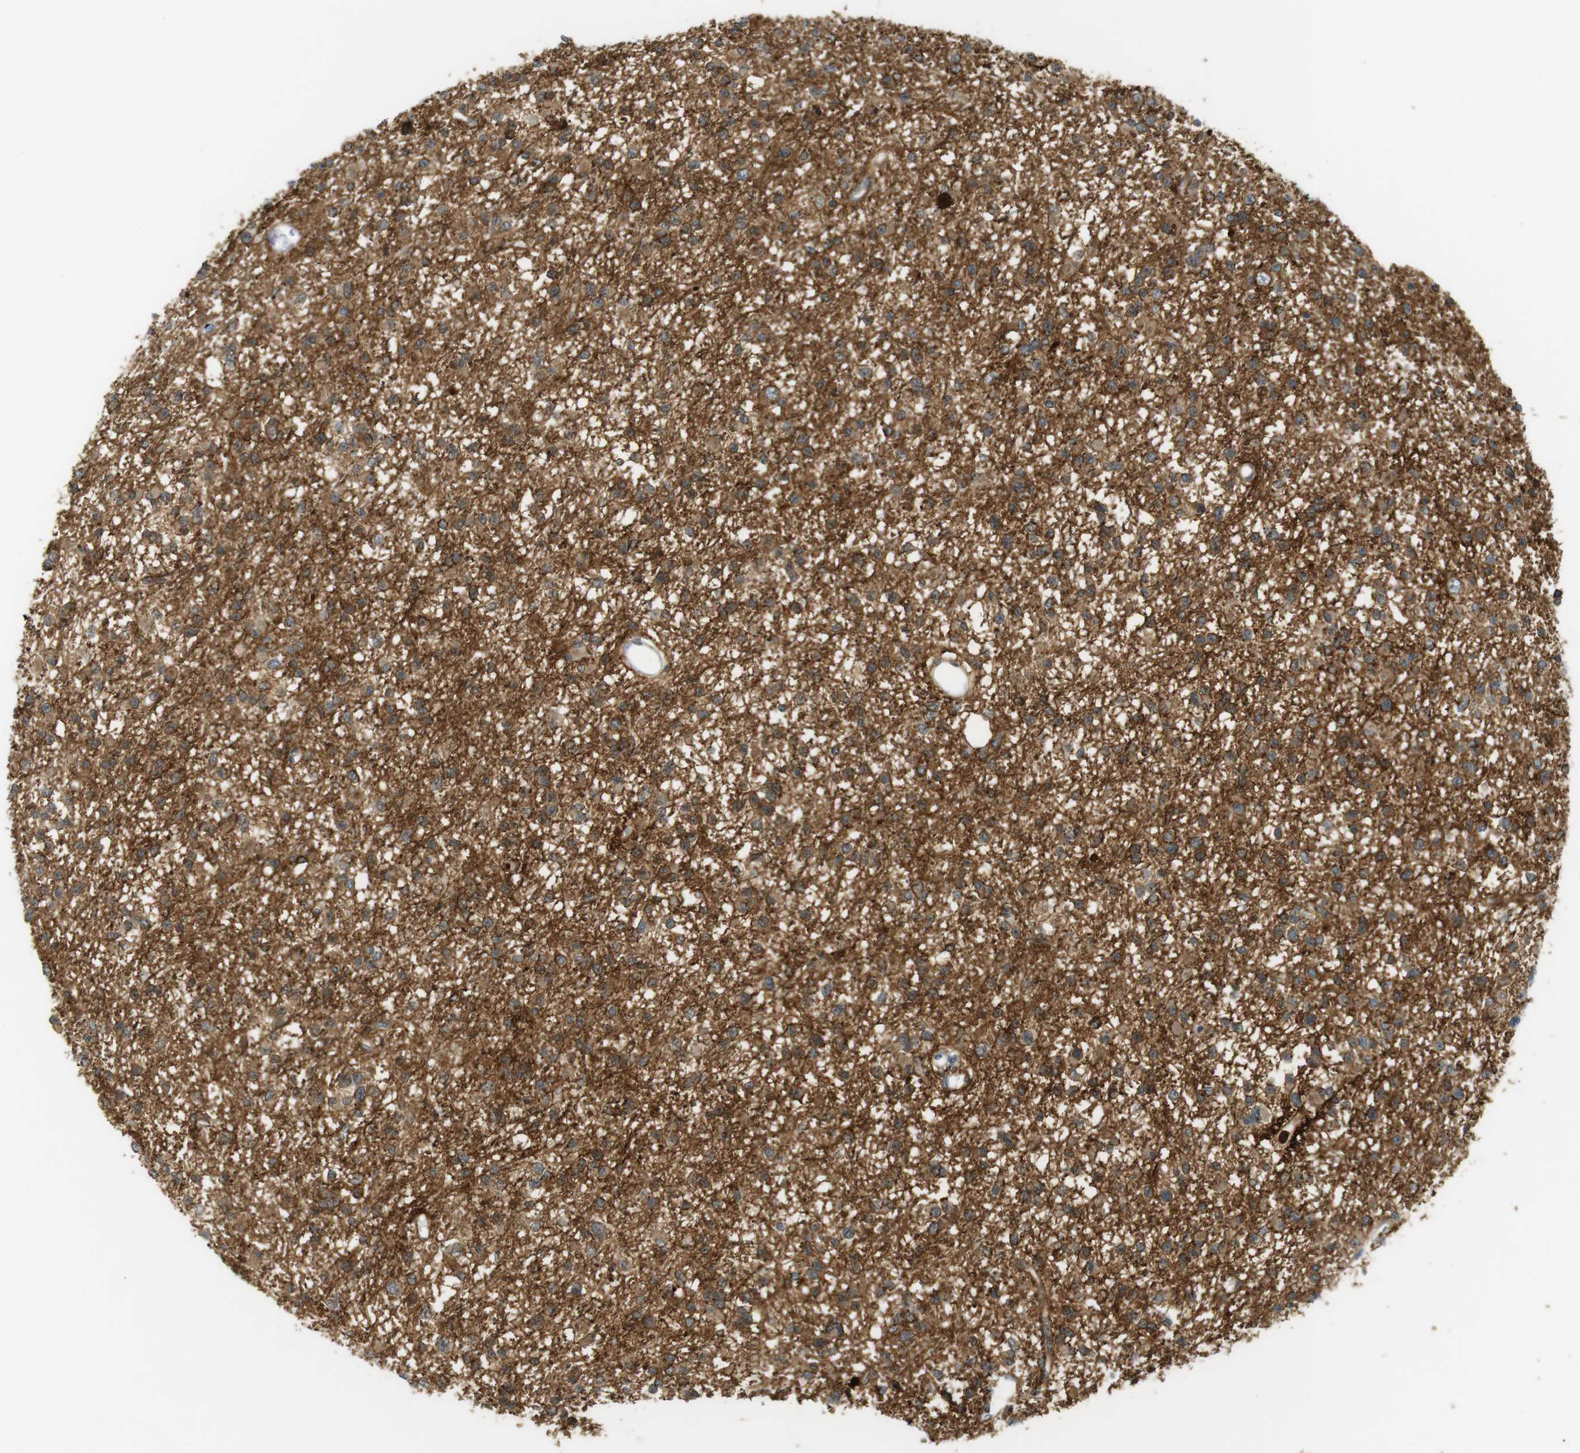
{"staining": {"intensity": "moderate", "quantity": ">75%", "location": "cytoplasmic/membranous"}, "tissue": "glioma", "cell_type": "Tumor cells", "image_type": "cancer", "snomed": [{"axis": "morphology", "description": "Glioma, malignant, Low grade"}, {"axis": "topography", "description": "Brain"}], "caption": "Protein staining of glioma tissue demonstrates moderate cytoplasmic/membranous expression in approximately >75% of tumor cells. The staining is performed using DAB brown chromogen to label protein expression. The nuclei are counter-stained blue using hematoxylin.", "gene": "SIRPA", "patient": {"sex": "female", "age": 22}}